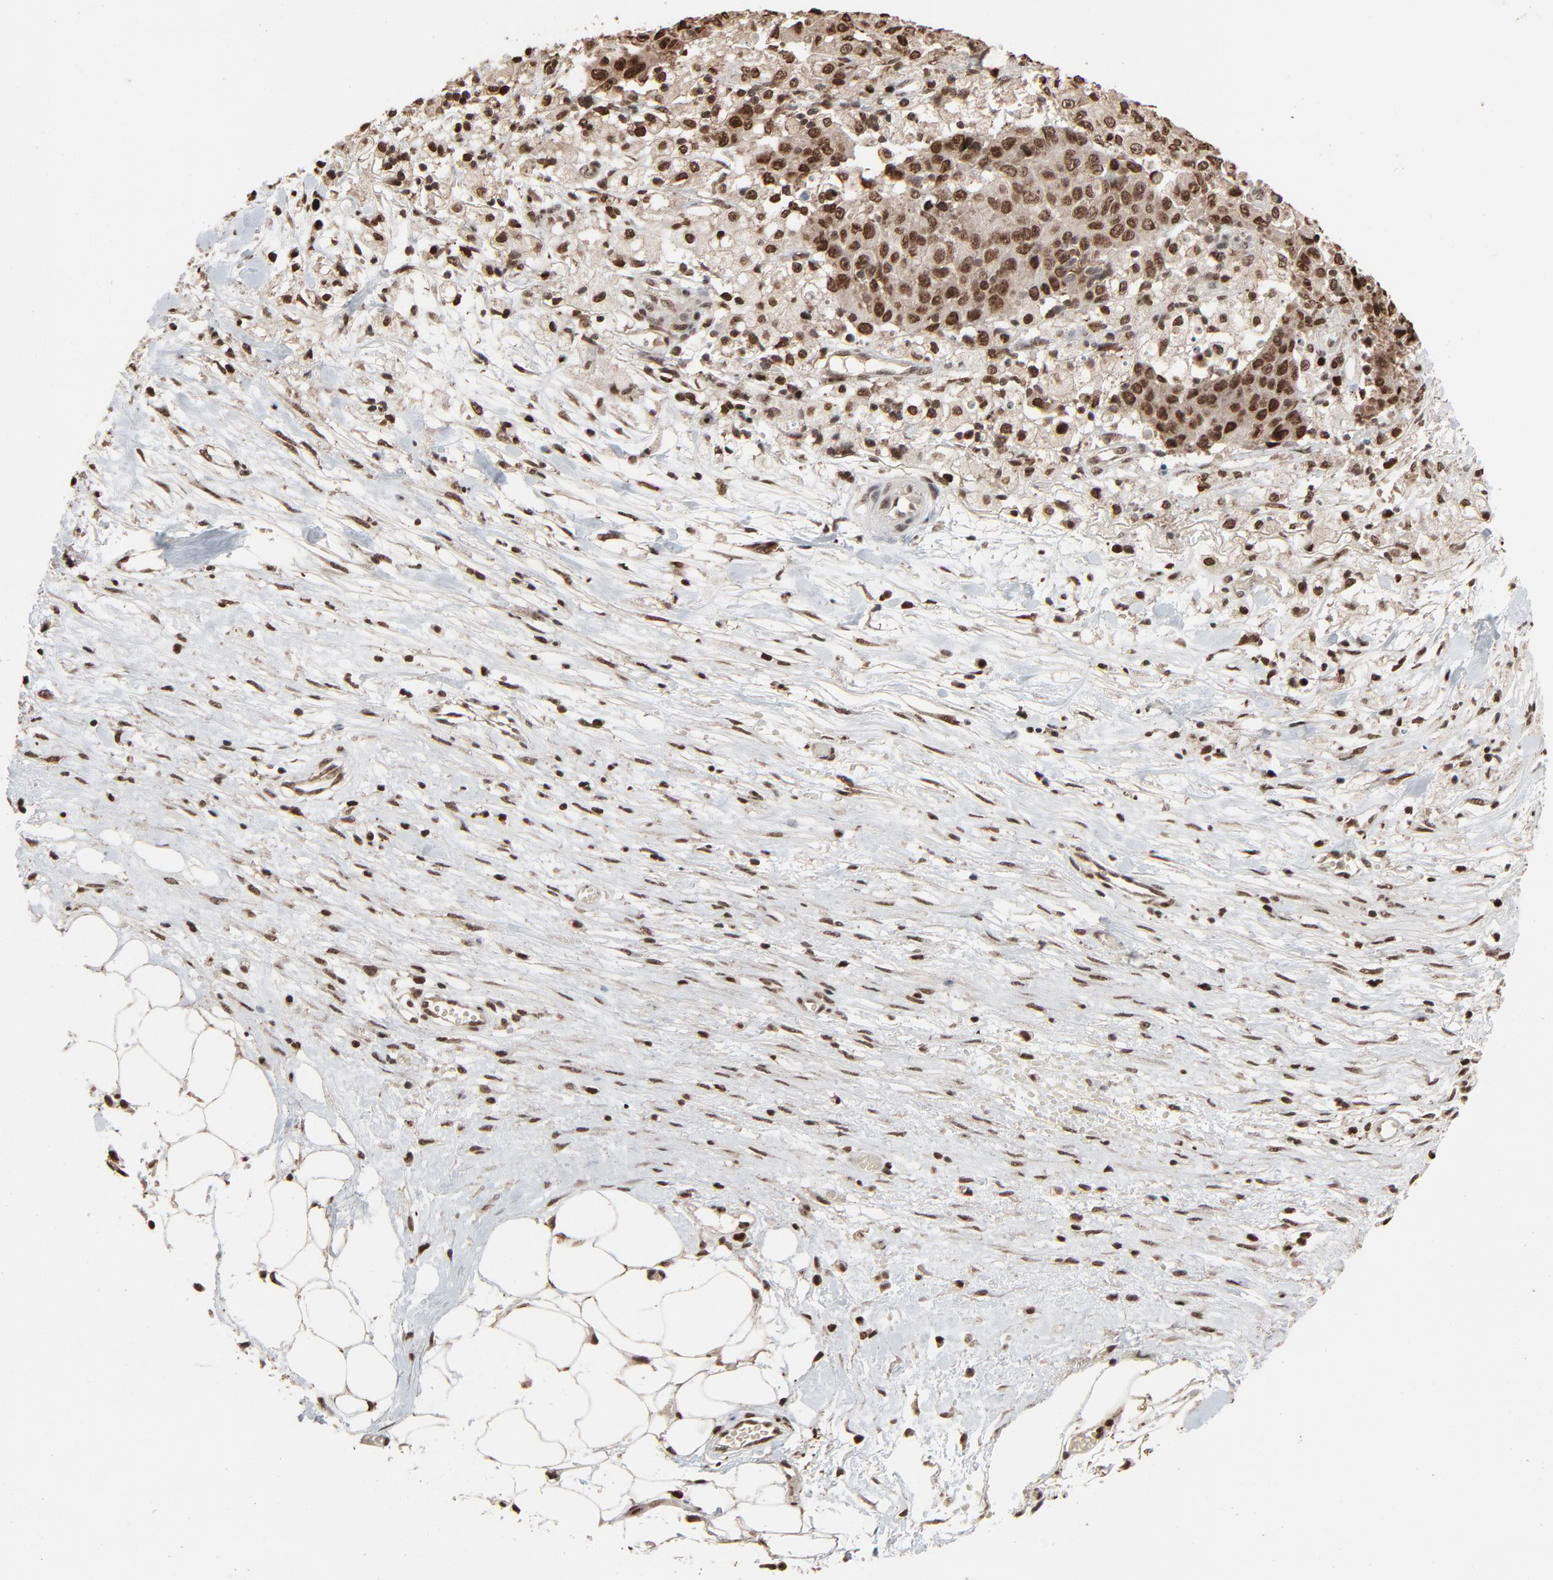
{"staining": {"intensity": "moderate", "quantity": ">75%", "location": "nuclear"}, "tissue": "ovarian cancer", "cell_type": "Tumor cells", "image_type": "cancer", "snomed": [{"axis": "morphology", "description": "Carcinoma, endometroid"}, {"axis": "topography", "description": "Ovary"}], "caption": "Immunohistochemistry (IHC) of human ovarian cancer reveals medium levels of moderate nuclear expression in about >75% of tumor cells. Ihc stains the protein in brown and the nuclei are stained blue.", "gene": "RPS6KA3", "patient": {"sex": "female", "age": 42}}